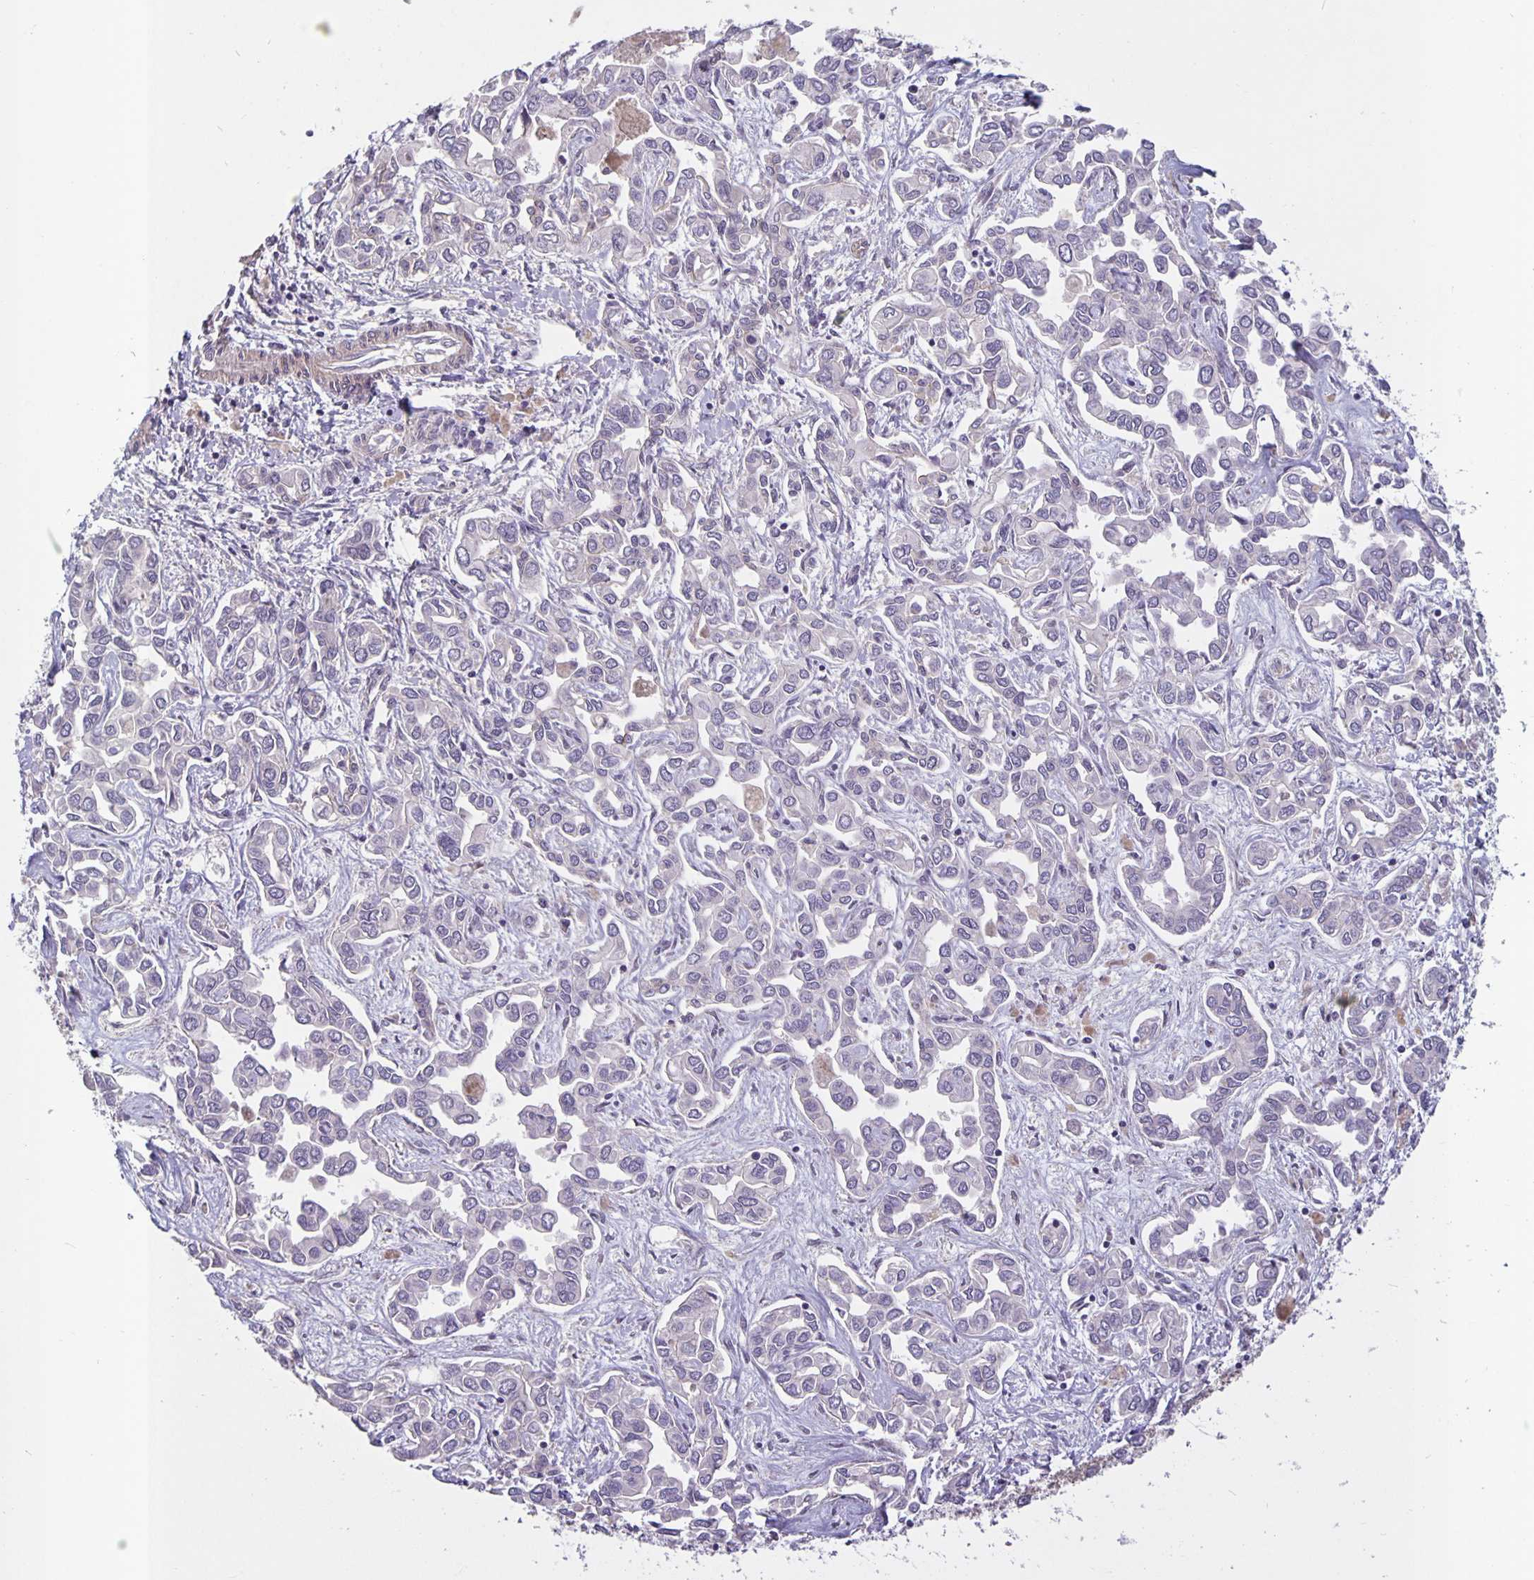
{"staining": {"intensity": "negative", "quantity": "none", "location": "none"}, "tissue": "liver cancer", "cell_type": "Tumor cells", "image_type": "cancer", "snomed": [{"axis": "morphology", "description": "Cholangiocarcinoma"}, {"axis": "topography", "description": "Liver"}], "caption": "Image shows no protein expression in tumor cells of liver cancer tissue.", "gene": "ARVCF", "patient": {"sex": "female", "age": 64}}